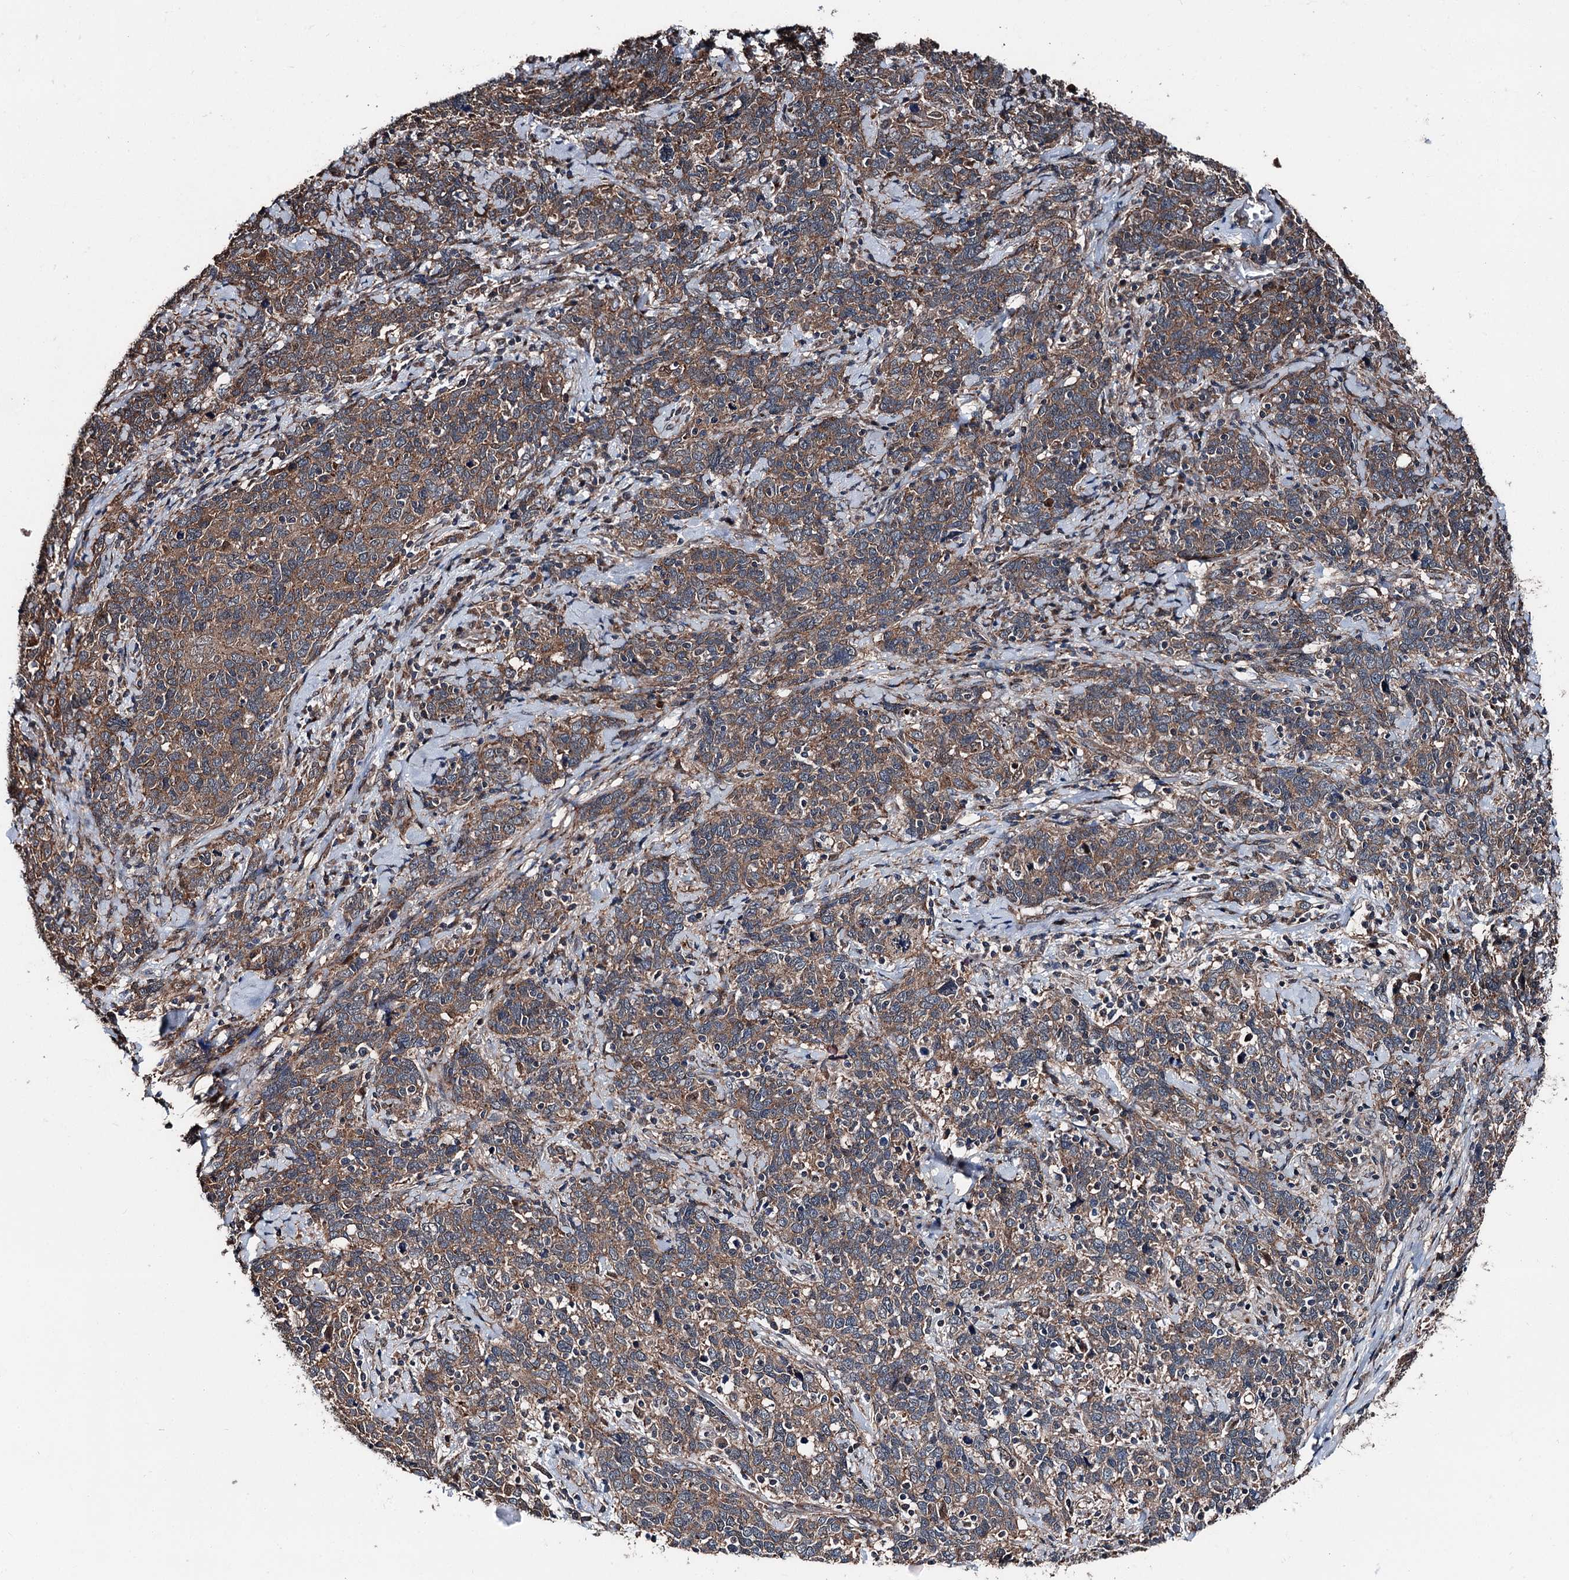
{"staining": {"intensity": "moderate", "quantity": ">75%", "location": "cytoplasmic/membranous"}, "tissue": "cervical cancer", "cell_type": "Tumor cells", "image_type": "cancer", "snomed": [{"axis": "morphology", "description": "Squamous cell carcinoma, NOS"}, {"axis": "topography", "description": "Cervix"}], "caption": "Immunohistochemical staining of cervical cancer (squamous cell carcinoma) demonstrates medium levels of moderate cytoplasmic/membranous protein expression in about >75% of tumor cells.", "gene": "PSMD13", "patient": {"sex": "female", "age": 41}}